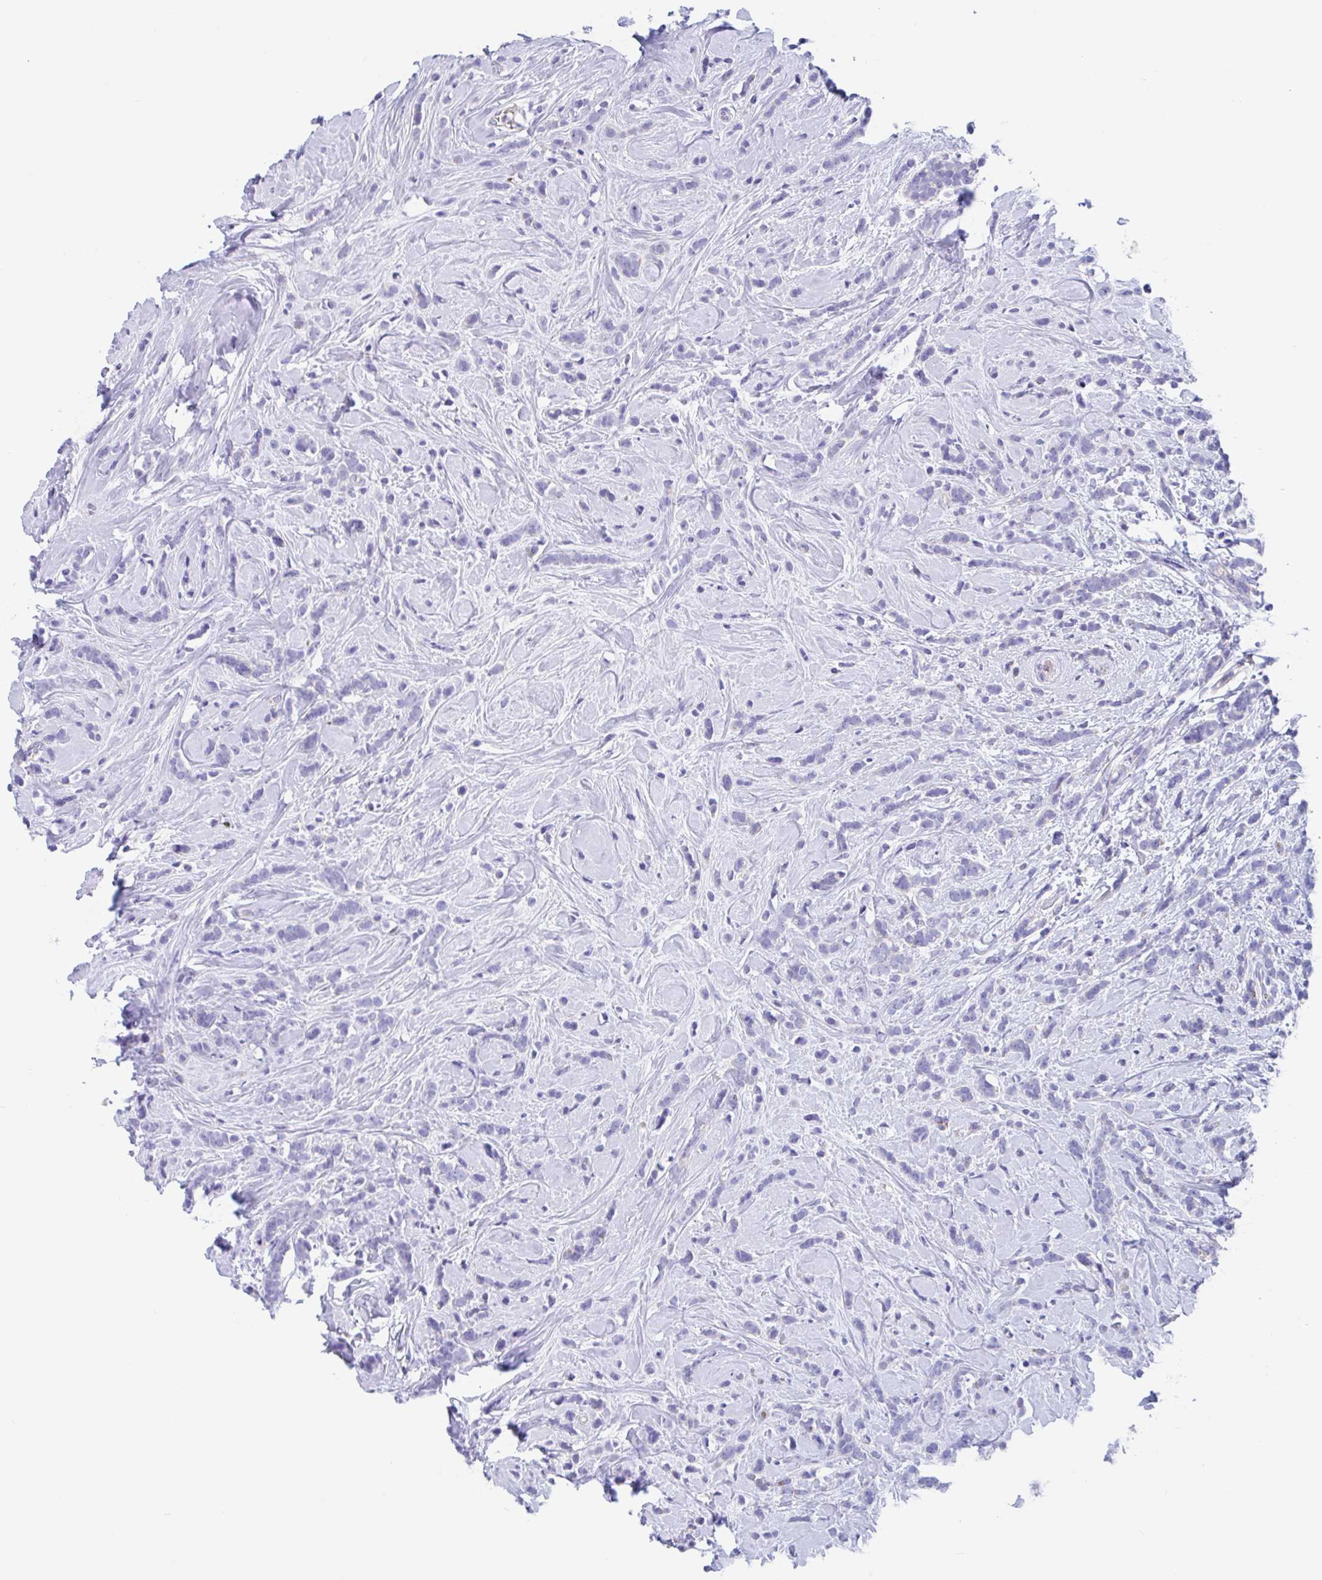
{"staining": {"intensity": "negative", "quantity": "none", "location": "none"}, "tissue": "breast cancer", "cell_type": "Tumor cells", "image_type": "cancer", "snomed": [{"axis": "morphology", "description": "Lobular carcinoma"}, {"axis": "topography", "description": "Breast"}], "caption": "This is a photomicrograph of IHC staining of breast cancer, which shows no positivity in tumor cells. (DAB (3,3'-diaminobenzidine) immunohistochemistry (IHC), high magnification).", "gene": "OR6N2", "patient": {"sex": "female", "age": 58}}